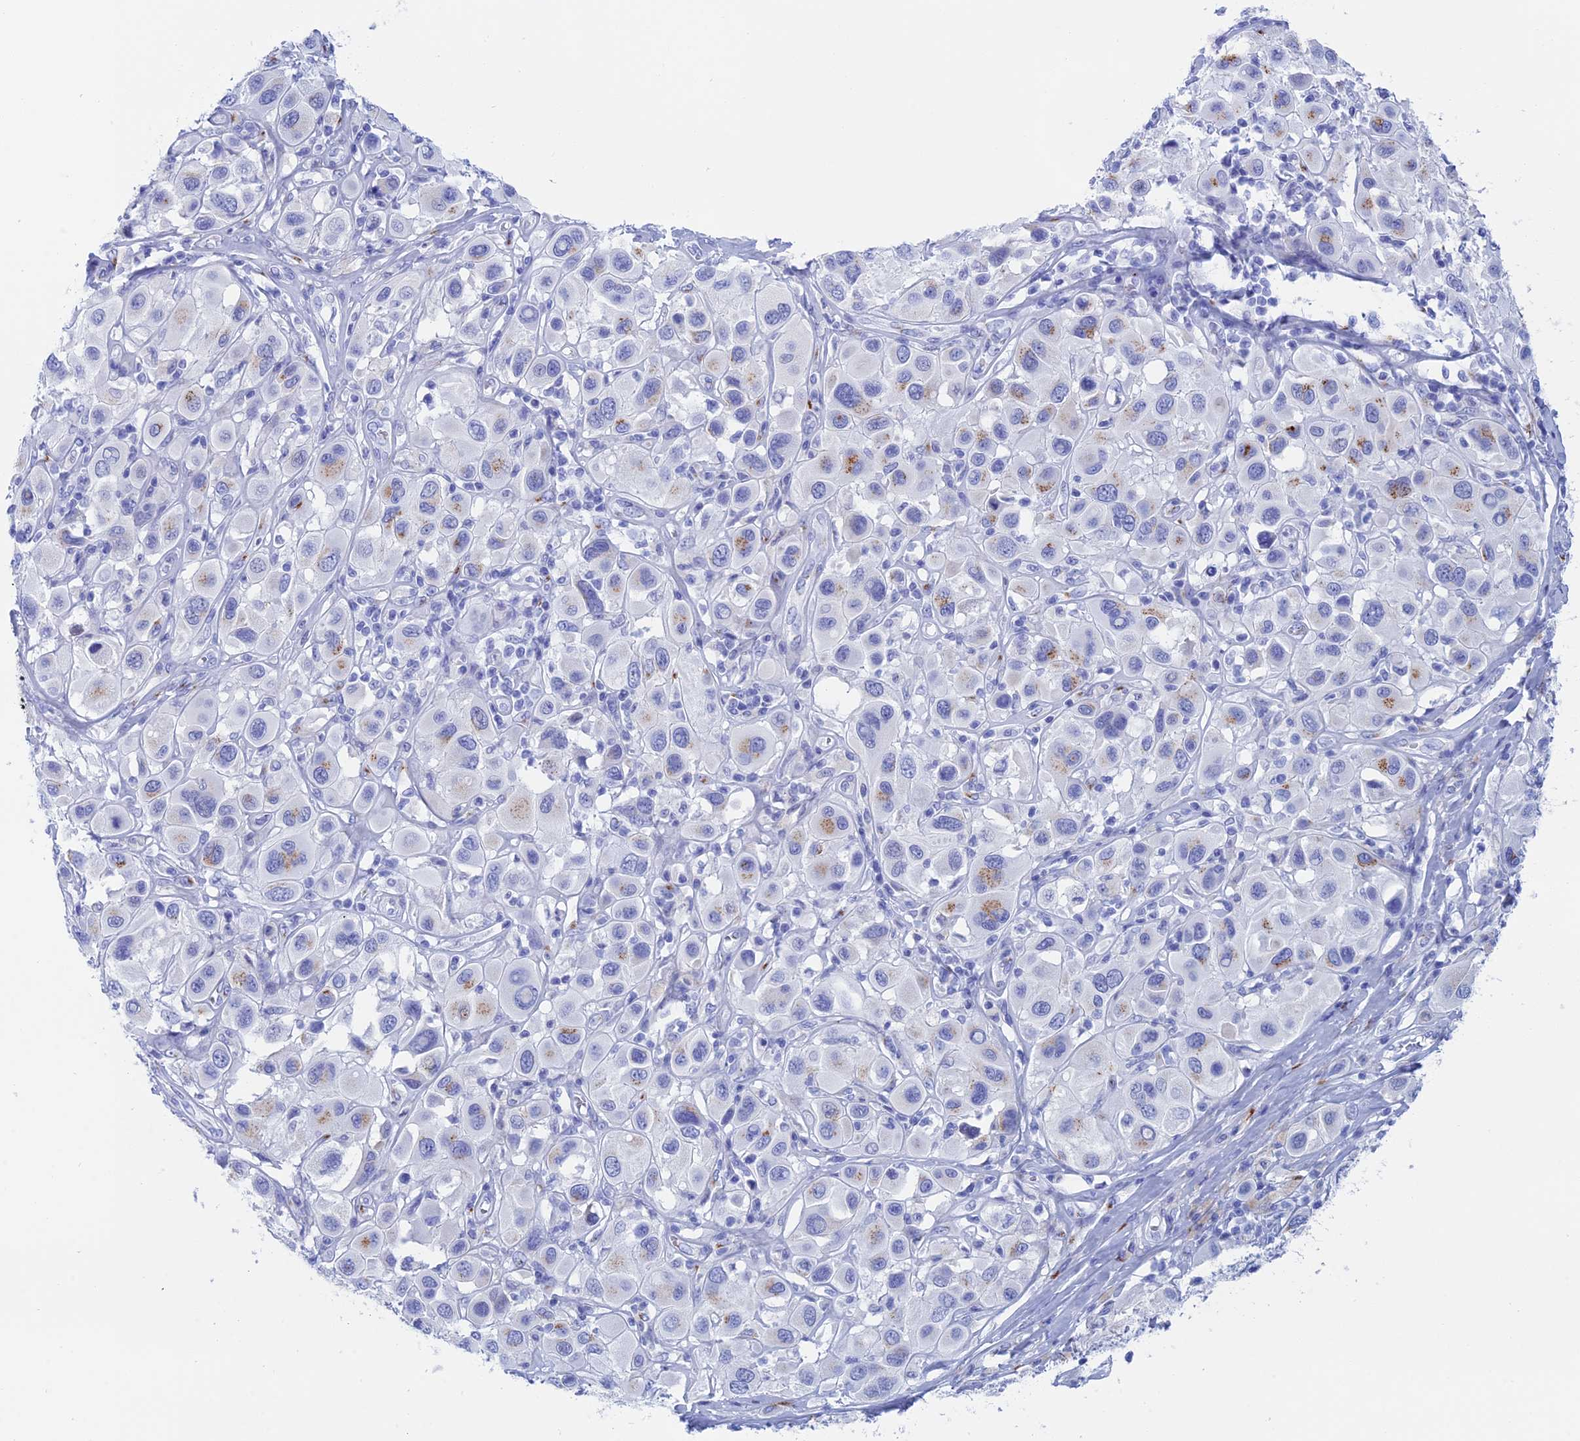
{"staining": {"intensity": "weak", "quantity": "<25%", "location": "cytoplasmic/membranous"}, "tissue": "melanoma", "cell_type": "Tumor cells", "image_type": "cancer", "snomed": [{"axis": "morphology", "description": "Malignant melanoma, Metastatic site"}, {"axis": "topography", "description": "Skin"}], "caption": "Protein analysis of malignant melanoma (metastatic site) demonstrates no significant positivity in tumor cells. The staining was performed using DAB (3,3'-diaminobenzidine) to visualize the protein expression in brown, while the nuclei were stained in blue with hematoxylin (Magnification: 20x).", "gene": "ERICH4", "patient": {"sex": "male", "age": 41}}